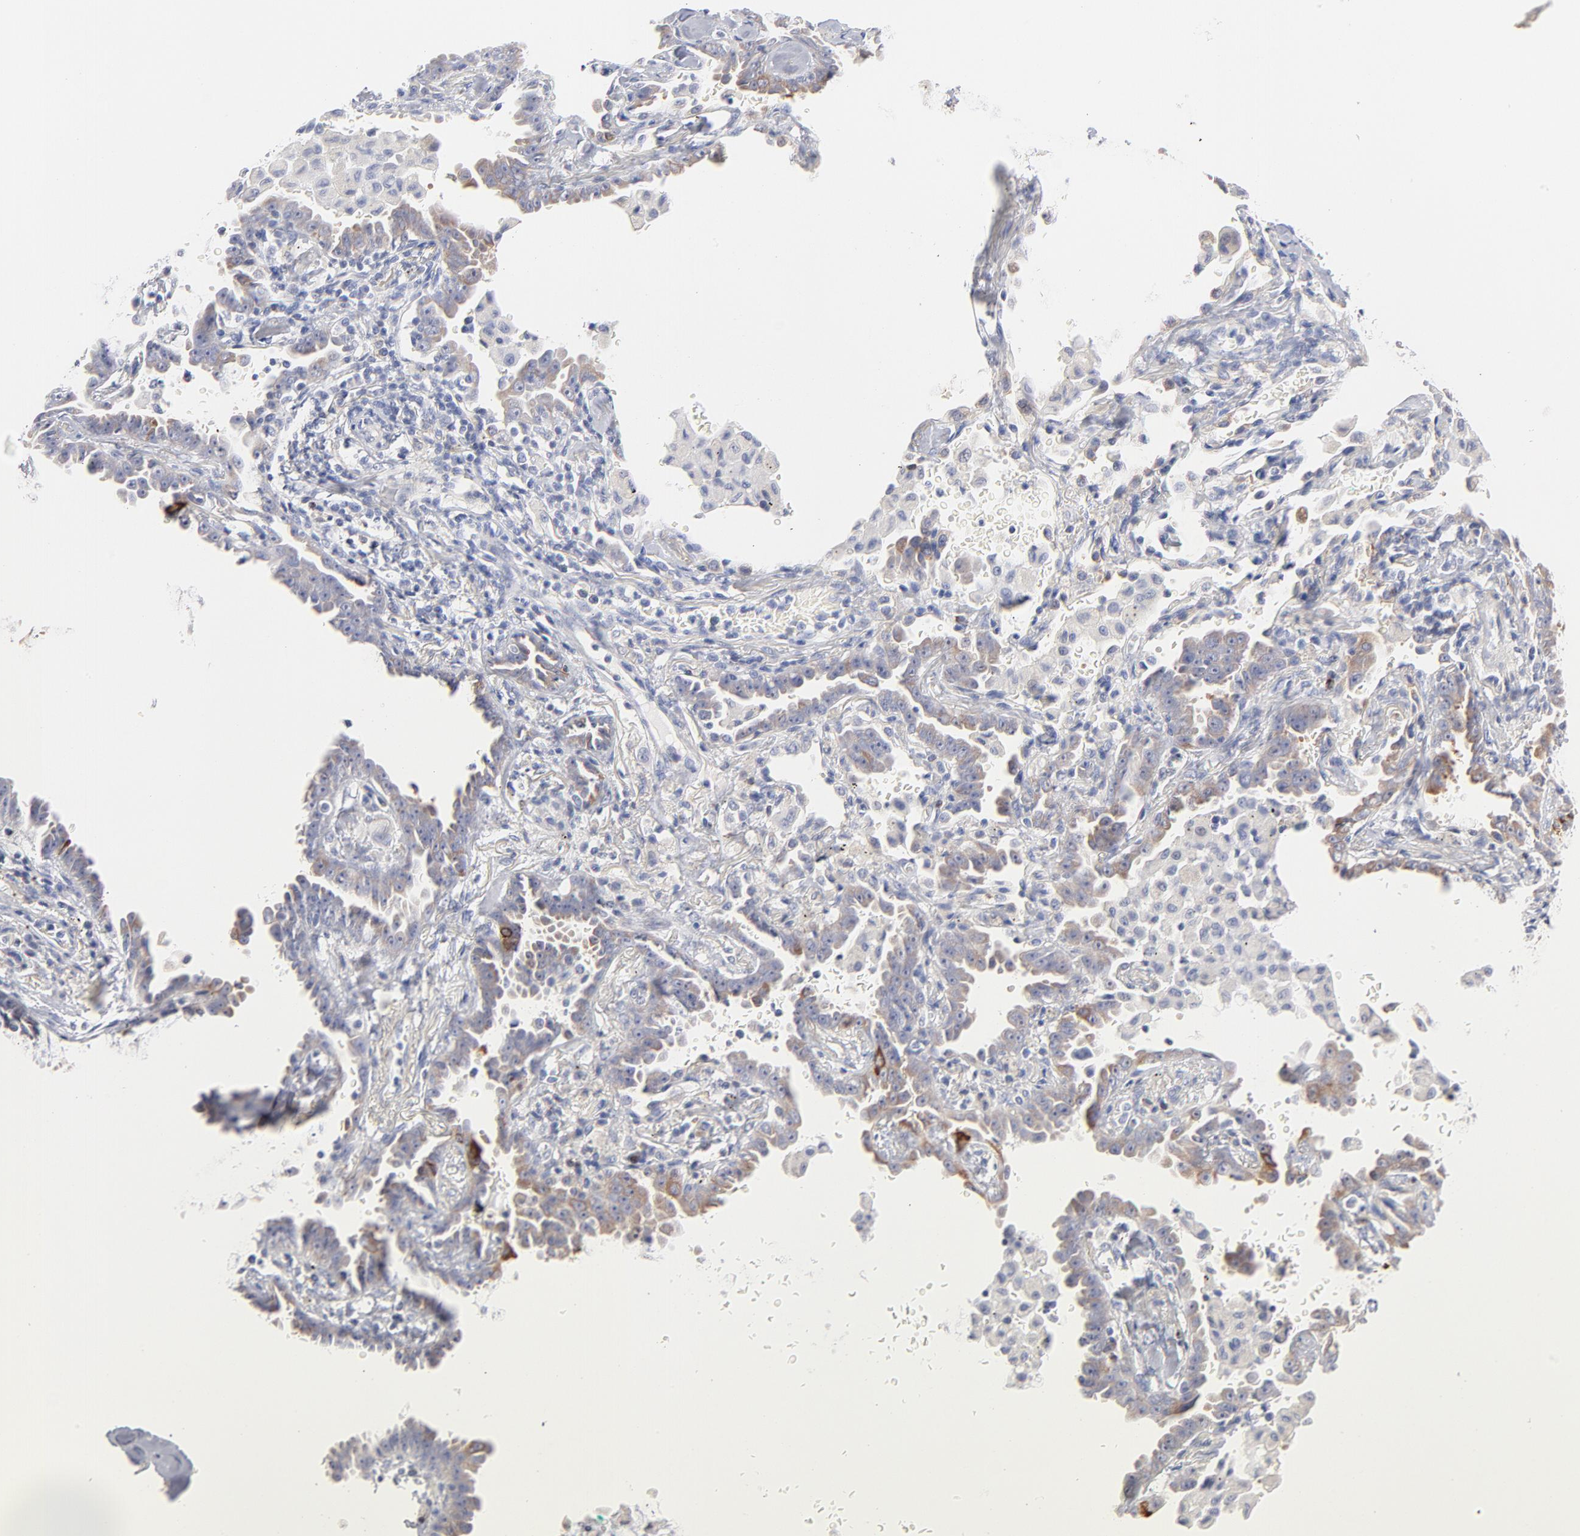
{"staining": {"intensity": "weak", "quantity": "25%-75%", "location": "cytoplasmic/membranous"}, "tissue": "lung cancer", "cell_type": "Tumor cells", "image_type": "cancer", "snomed": [{"axis": "morphology", "description": "Adenocarcinoma, NOS"}, {"axis": "topography", "description": "Lung"}], "caption": "Tumor cells display low levels of weak cytoplasmic/membranous expression in approximately 25%-75% of cells in lung cancer (adenocarcinoma).", "gene": "MID1", "patient": {"sex": "female", "age": 64}}